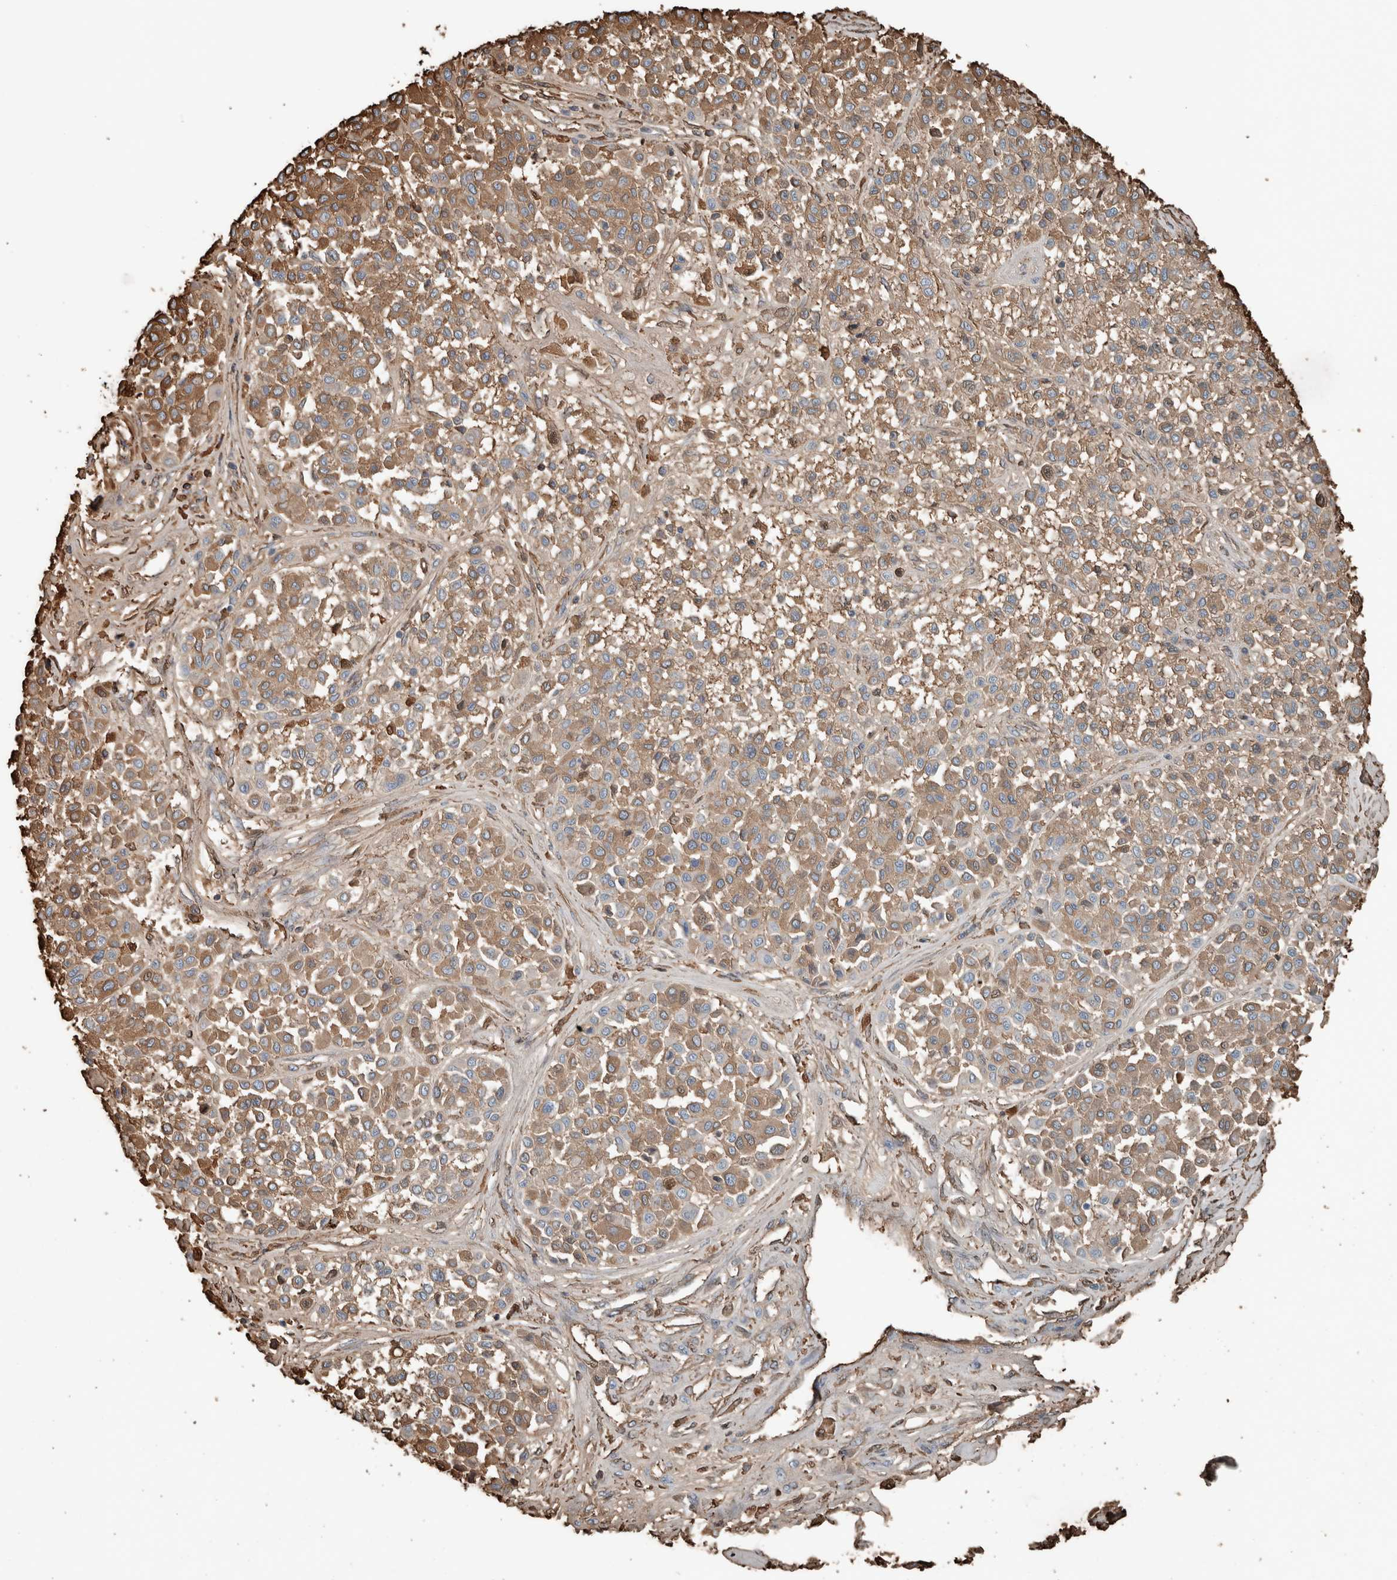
{"staining": {"intensity": "moderate", "quantity": ">75%", "location": "cytoplasmic/membranous"}, "tissue": "melanoma", "cell_type": "Tumor cells", "image_type": "cancer", "snomed": [{"axis": "morphology", "description": "Malignant melanoma, Metastatic site"}, {"axis": "topography", "description": "Soft tissue"}], "caption": "Malignant melanoma (metastatic site) stained with DAB immunohistochemistry (IHC) demonstrates medium levels of moderate cytoplasmic/membranous positivity in approximately >75% of tumor cells.", "gene": "USP34", "patient": {"sex": "male", "age": 41}}